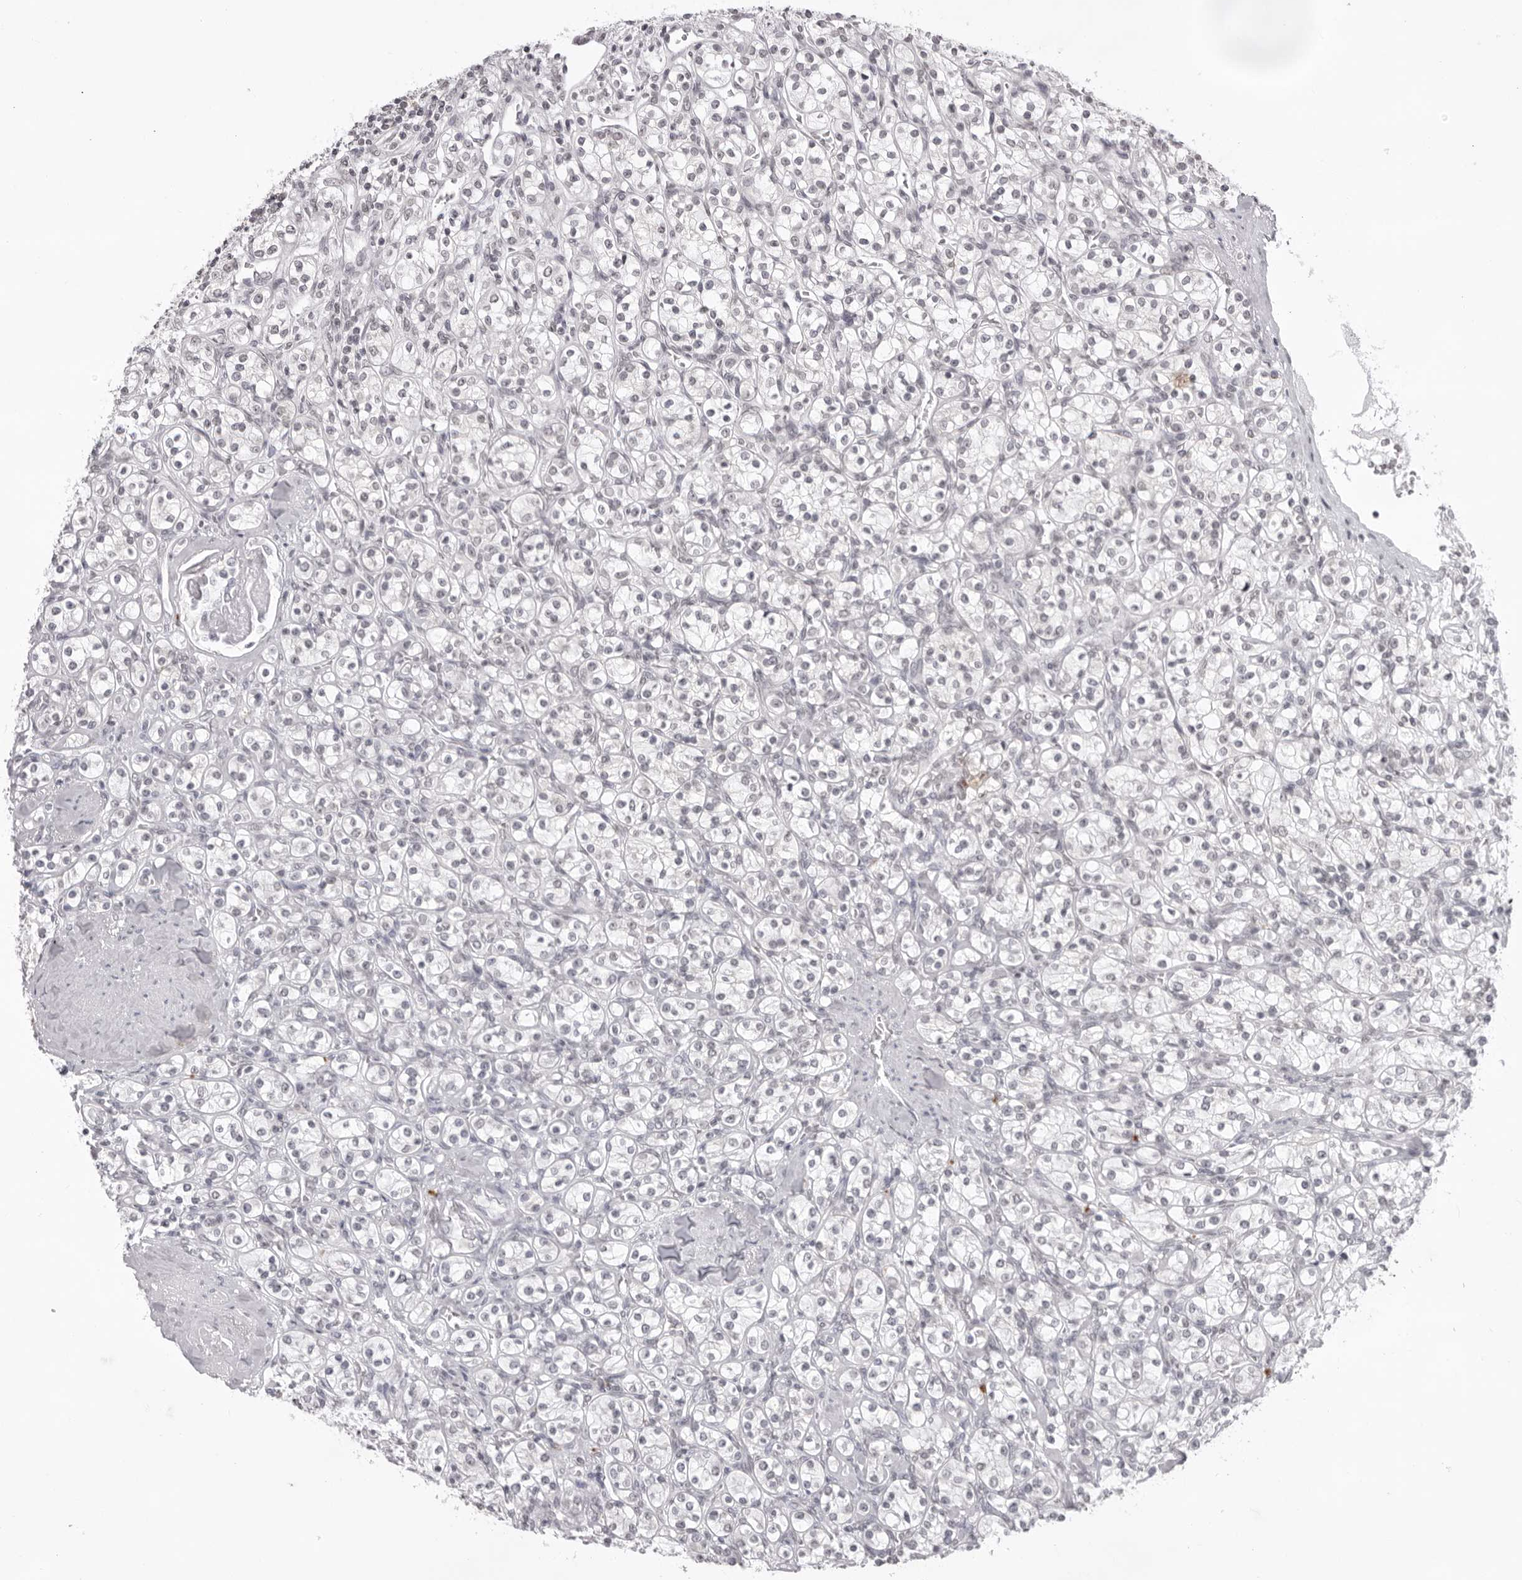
{"staining": {"intensity": "negative", "quantity": "none", "location": "none"}, "tissue": "renal cancer", "cell_type": "Tumor cells", "image_type": "cancer", "snomed": [{"axis": "morphology", "description": "Adenocarcinoma, NOS"}, {"axis": "topography", "description": "Kidney"}], "caption": "IHC histopathology image of human renal adenocarcinoma stained for a protein (brown), which displays no staining in tumor cells. The staining was performed using DAB (3,3'-diaminobenzidine) to visualize the protein expression in brown, while the nuclei were stained in blue with hematoxylin (Magnification: 20x).", "gene": "NTM", "patient": {"sex": "male", "age": 77}}